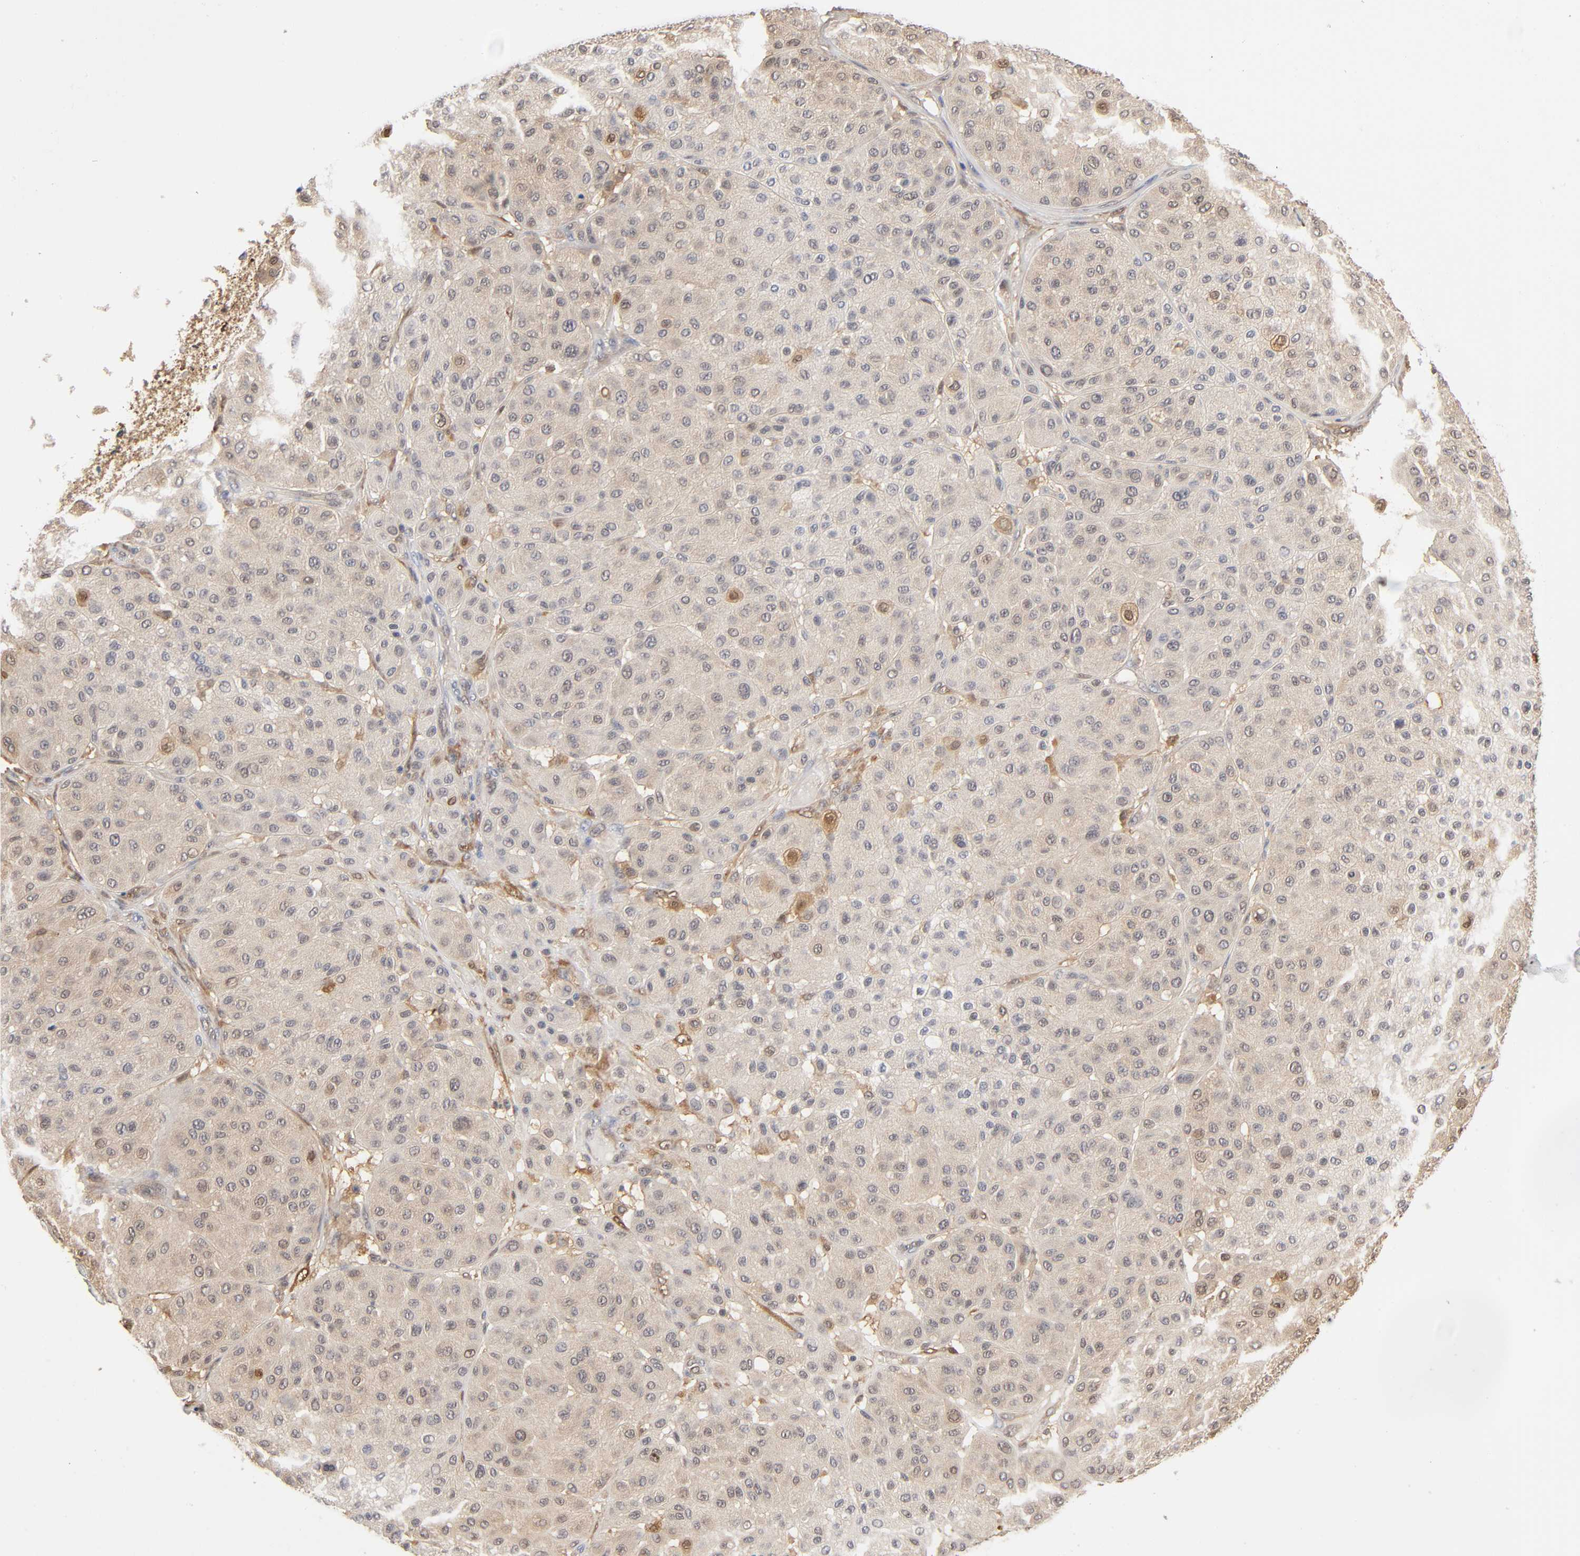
{"staining": {"intensity": "weak", "quantity": ">75%", "location": "cytoplasmic/membranous"}, "tissue": "melanoma", "cell_type": "Tumor cells", "image_type": "cancer", "snomed": [{"axis": "morphology", "description": "Normal tissue, NOS"}, {"axis": "morphology", "description": "Malignant melanoma, Metastatic site"}, {"axis": "topography", "description": "Skin"}], "caption": "Immunohistochemical staining of melanoma shows low levels of weak cytoplasmic/membranous protein positivity in approximately >75% of tumor cells.", "gene": "DFFB", "patient": {"sex": "male", "age": 41}}